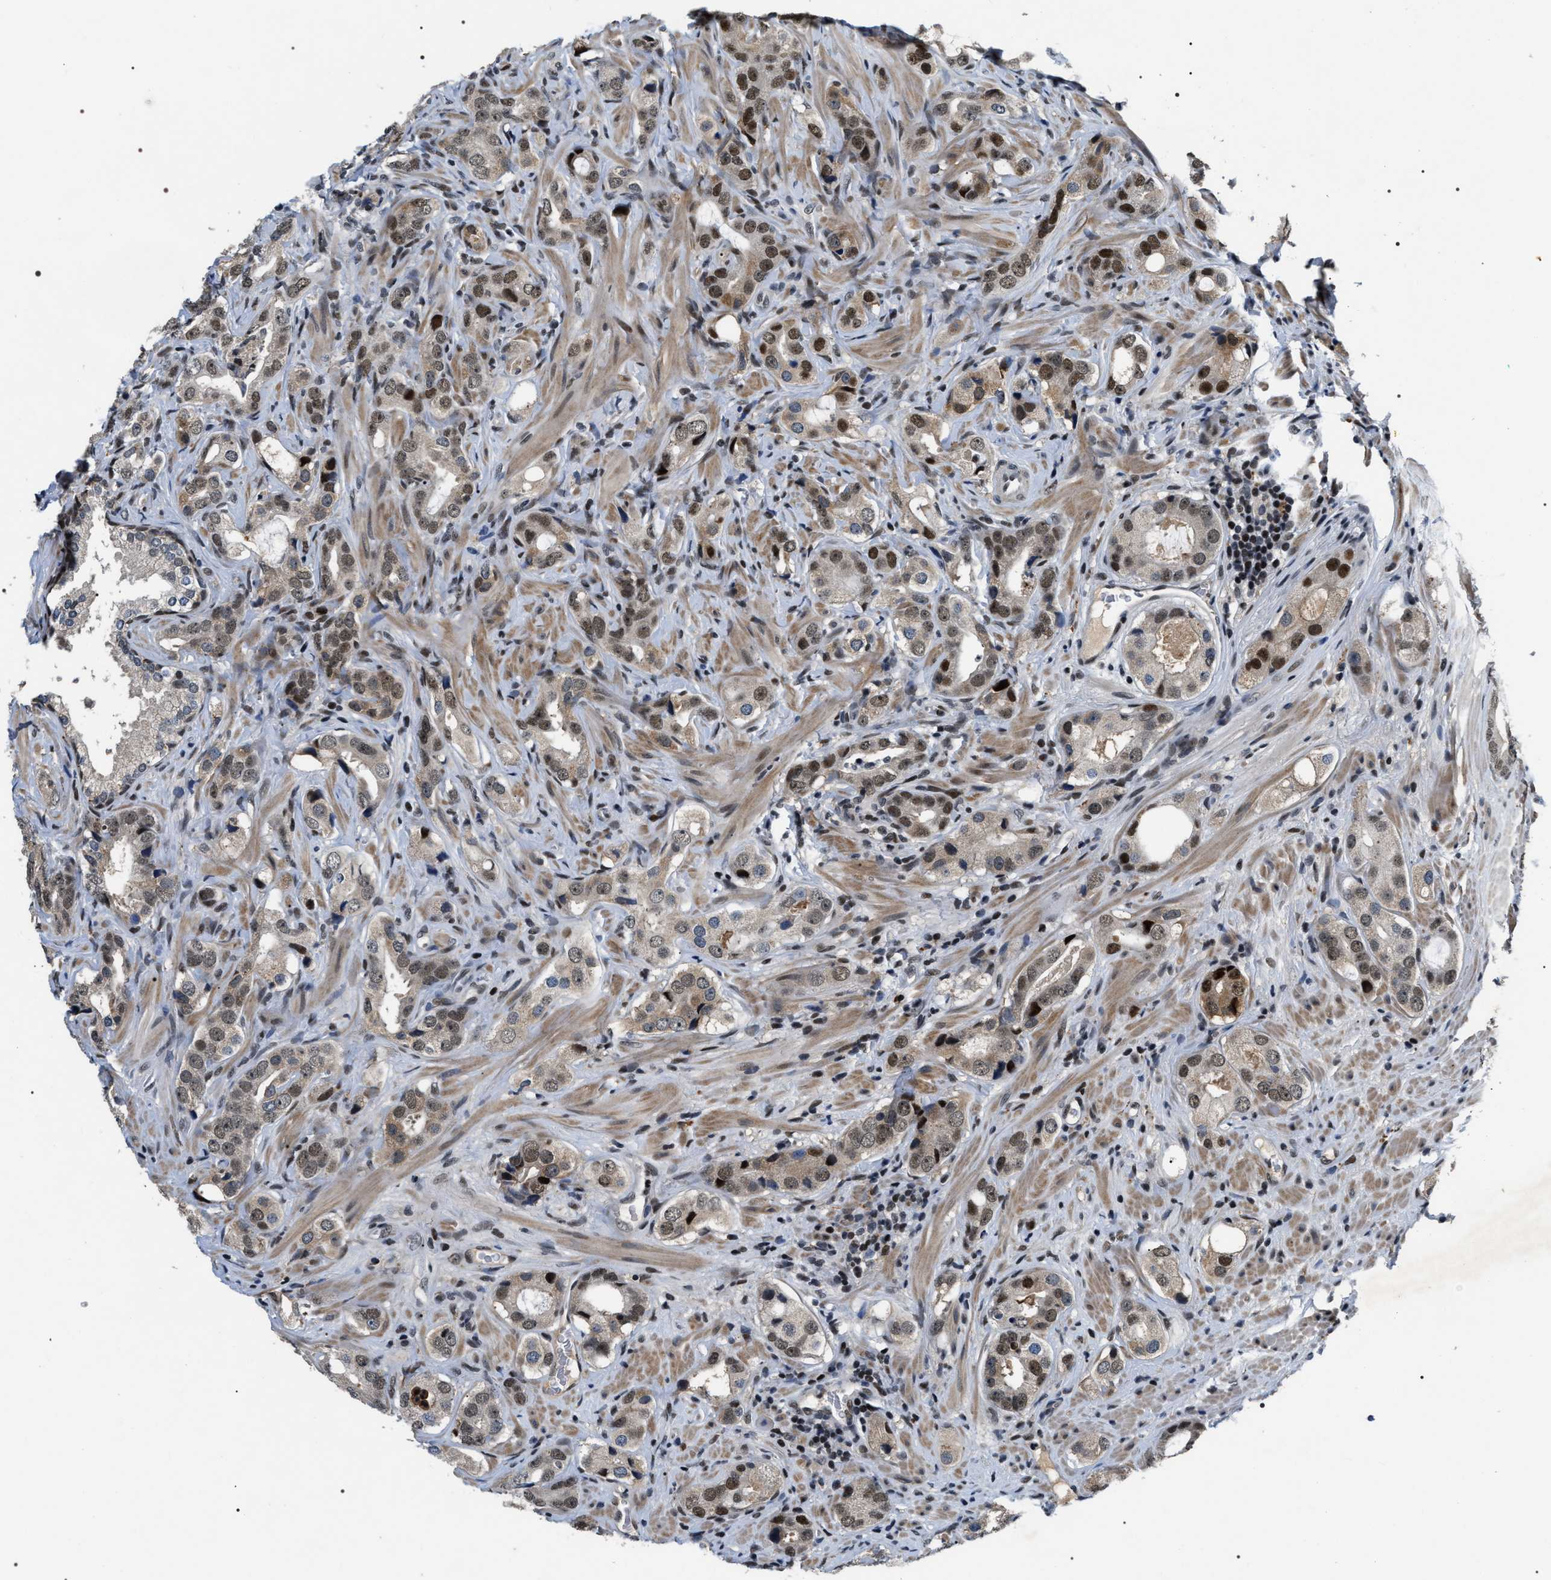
{"staining": {"intensity": "moderate", "quantity": "25%-75%", "location": "nuclear"}, "tissue": "prostate cancer", "cell_type": "Tumor cells", "image_type": "cancer", "snomed": [{"axis": "morphology", "description": "Adenocarcinoma, High grade"}, {"axis": "topography", "description": "Prostate"}], "caption": "The immunohistochemical stain labels moderate nuclear positivity in tumor cells of high-grade adenocarcinoma (prostate) tissue.", "gene": "C7orf25", "patient": {"sex": "male", "age": 63}}